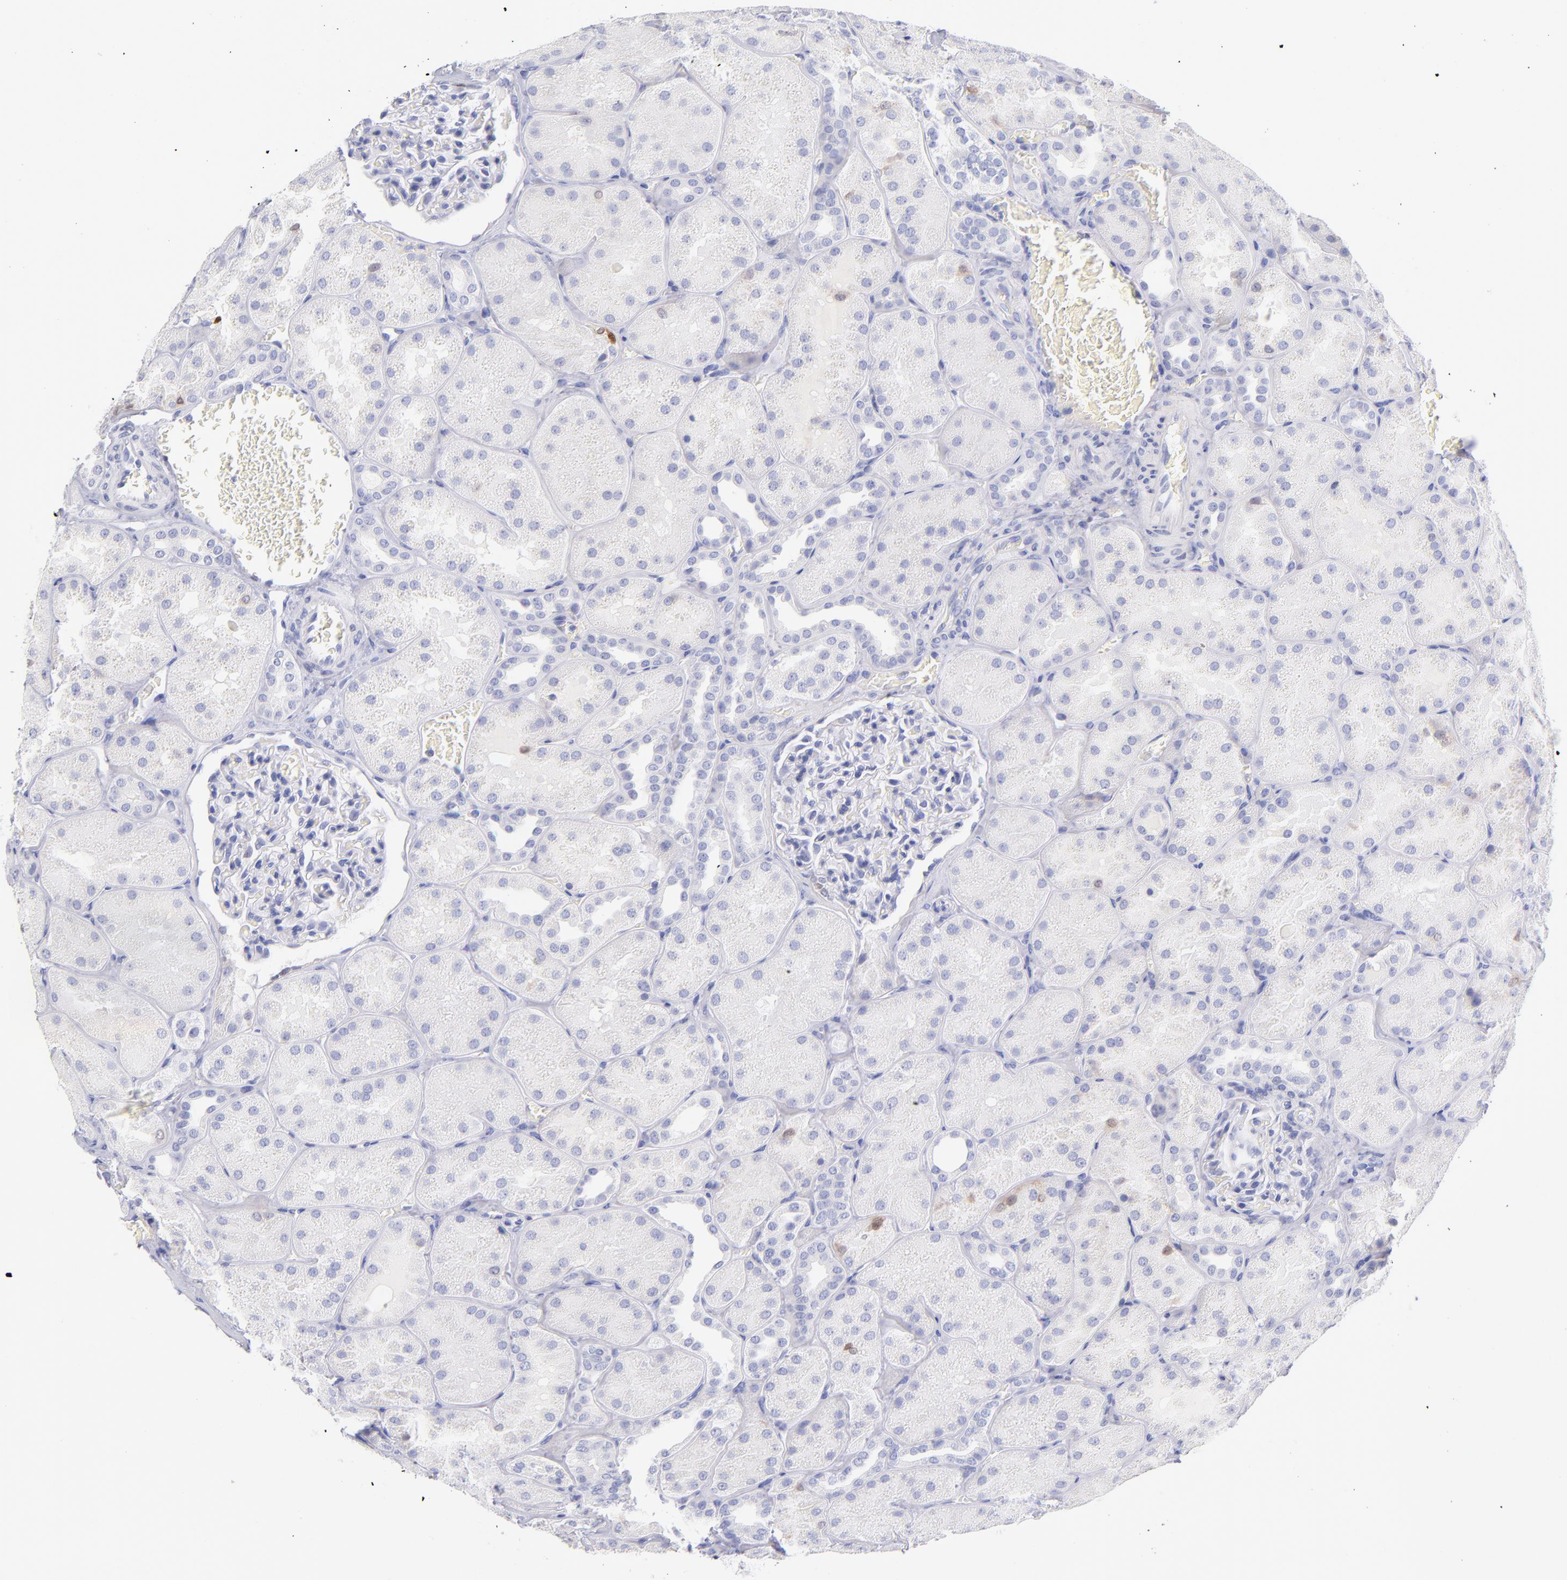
{"staining": {"intensity": "negative", "quantity": "none", "location": "none"}, "tissue": "kidney", "cell_type": "Cells in glomeruli", "image_type": "normal", "snomed": [{"axis": "morphology", "description": "Normal tissue, NOS"}, {"axis": "topography", "description": "Kidney"}], "caption": "An image of kidney stained for a protein shows no brown staining in cells in glomeruli. (IHC, brightfield microscopy, high magnification).", "gene": "SCGN", "patient": {"sex": "male", "age": 28}}